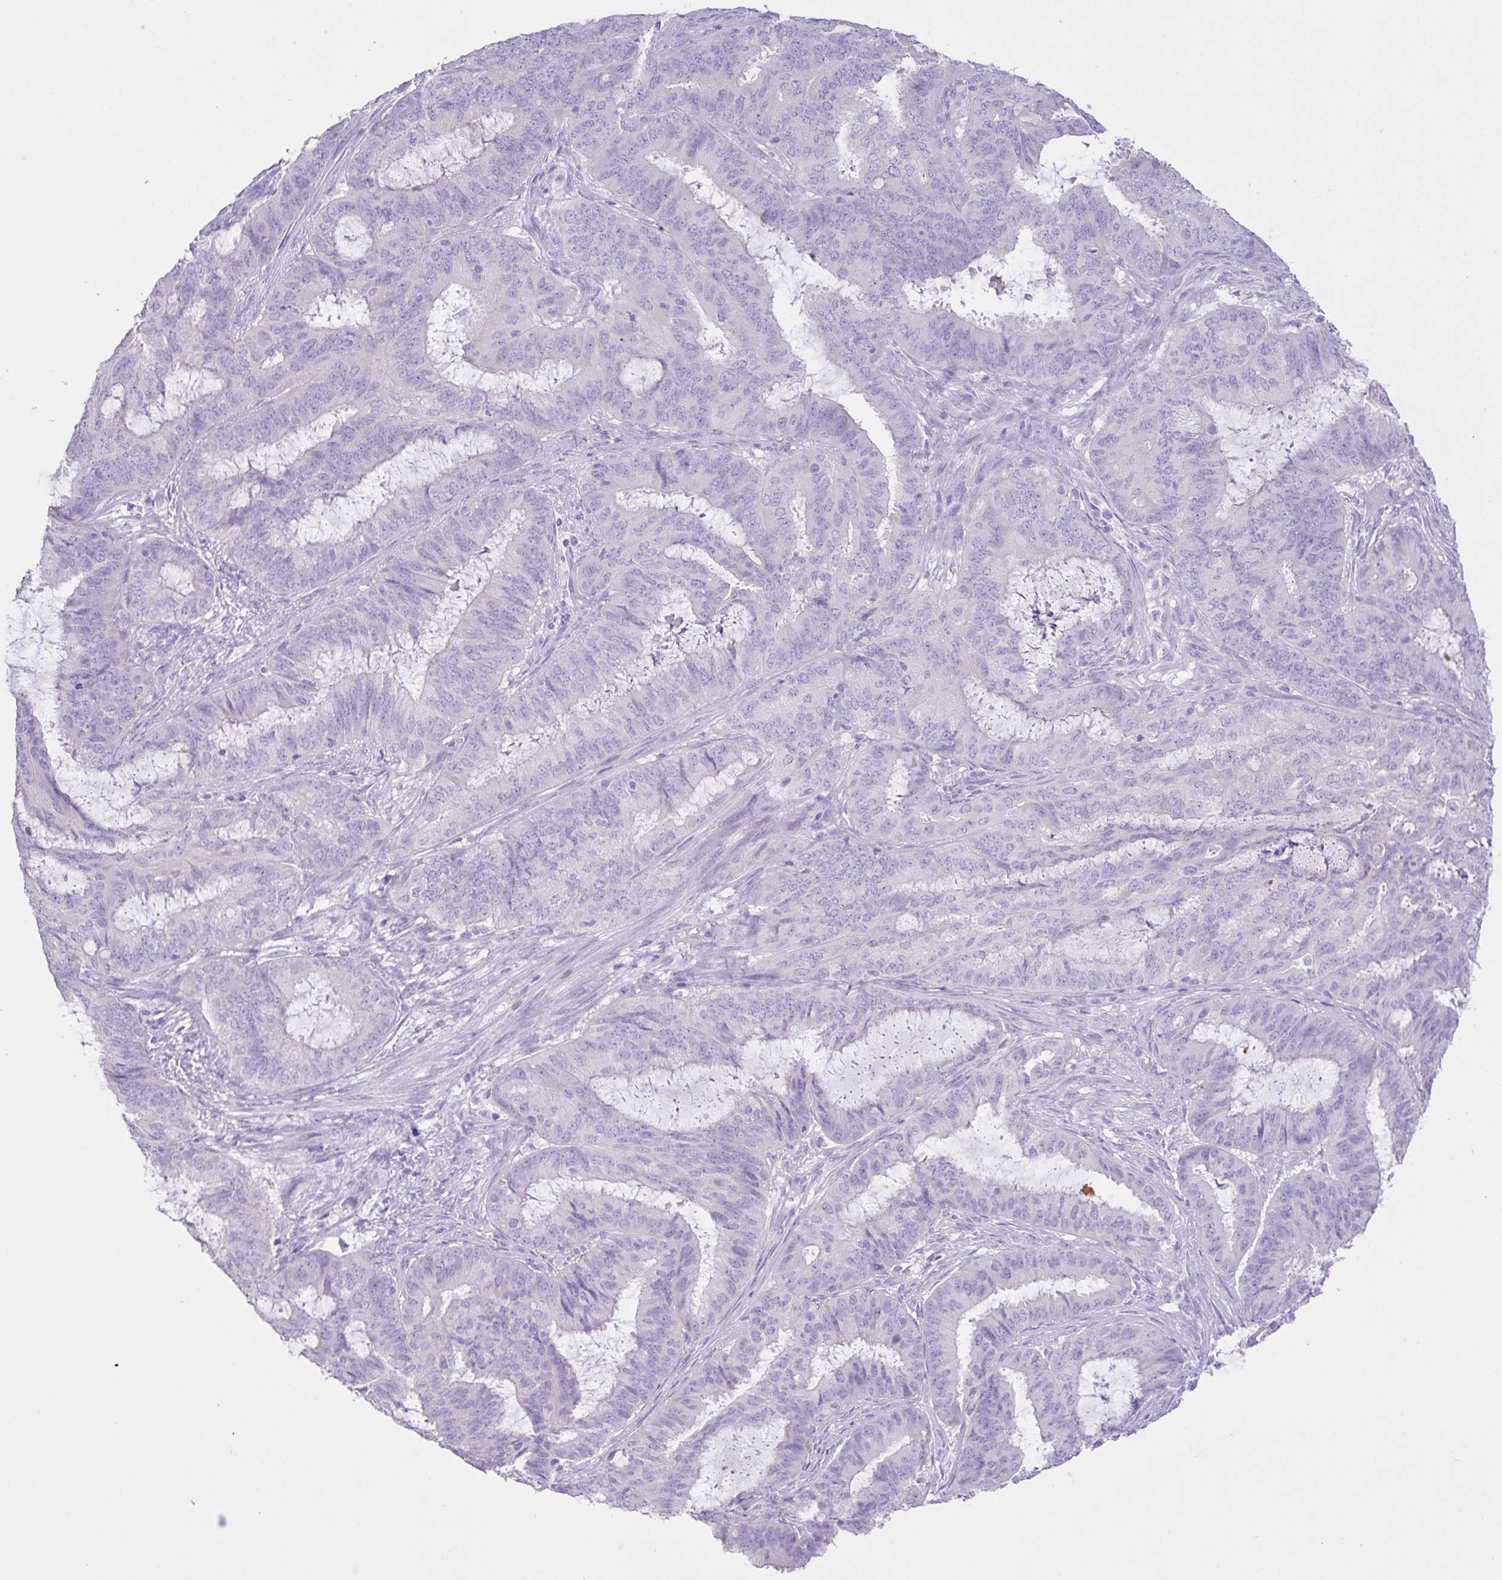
{"staining": {"intensity": "negative", "quantity": "none", "location": "none"}, "tissue": "endometrial cancer", "cell_type": "Tumor cells", "image_type": "cancer", "snomed": [{"axis": "morphology", "description": "Adenocarcinoma, NOS"}, {"axis": "topography", "description": "Endometrium"}], "caption": "IHC photomicrograph of neoplastic tissue: adenocarcinoma (endometrial) stained with DAB (3,3'-diaminobenzidine) demonstrates no significant protein expression in tumor cells.", "gene": "CST11", "patient": {"sex": "female", "age": 51}}